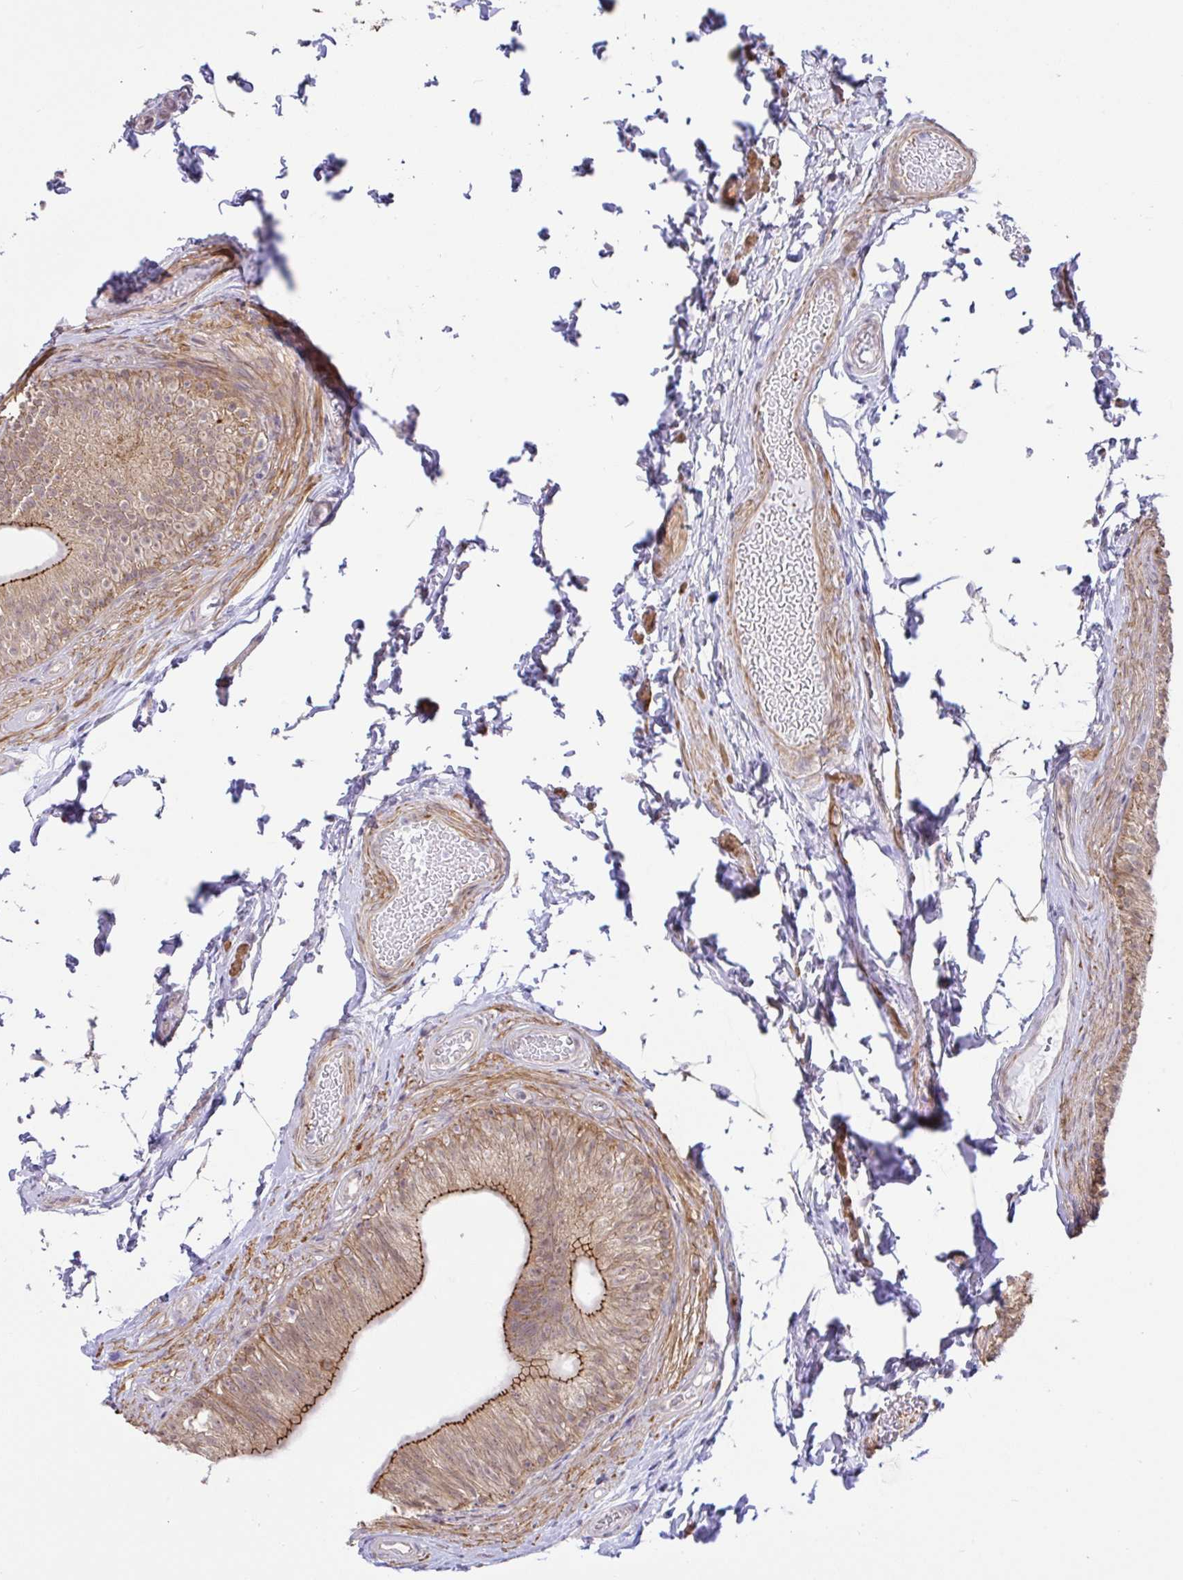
{"staining": {"intensity": "moderate", "quantity": ">75%", "location": "cytoplasmic/membranous"}, "tissue": "epididymis", "cell_type": "Glandular cells", "image_type": "normal", "snomed": [{"axis": "morphology", "description": "Normal tissue, NOS"}, {"axis": "topography", "description": "Epididymis, spermatic cord, NOS"}, {"axis": "topography", "description": "Epididymis"}, {"axis": "topography", "description": "Peripheral nerve tissue"}], "caption": "Immunohistochemistry (DAB) staining of normal epididymis displays moderate cytoplasmic/membranous protein positivity in approximately >75% of glandular cells. (DAB IHC, brown staining for protein, blue staining for nuclei).", "gene": "DLEU7", "patient": {"sex": "male", "age": 29}}